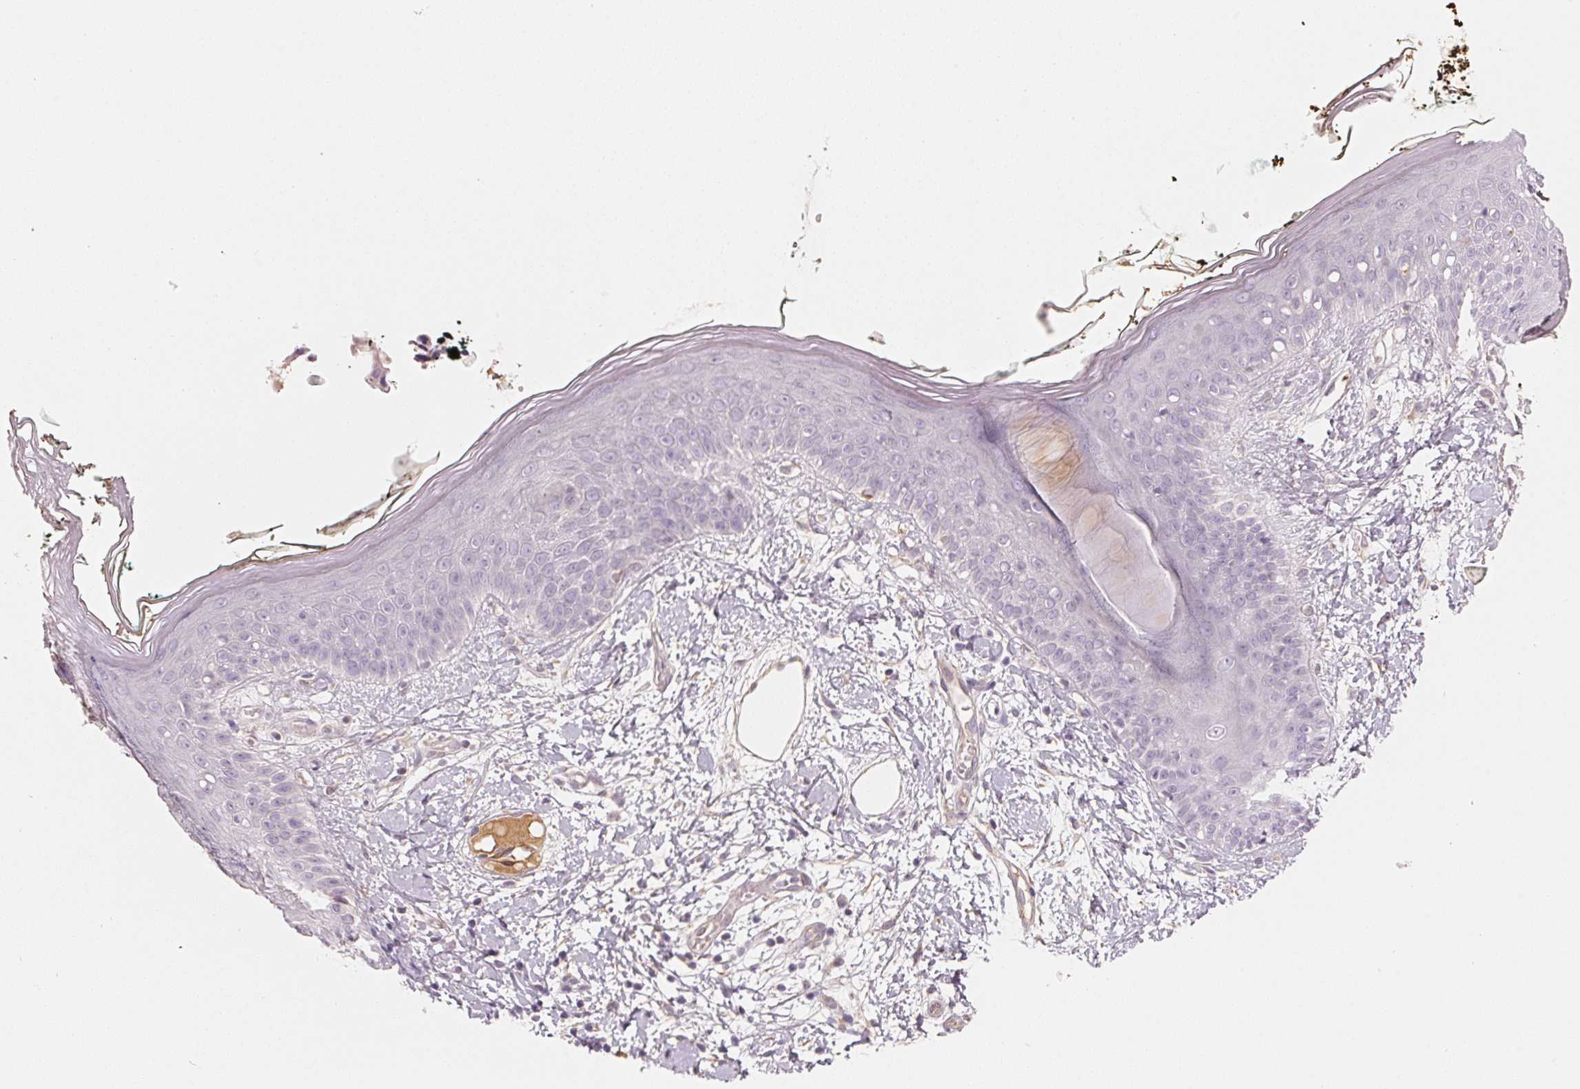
{"staining": {"intensity": "negative", "quantity": "none", "location": "none"}, "tissue": "skin", "cell_type": "Fibroblasts", "image_type": "normal", "snomed": [{"axis": "morphology", "description": "Normal tissue, NOS"}, {"axis": "topography", "description": "Skin"}], "caption": "High power microscopy photomicrograph of an immunohistochemistry histopathology image of normal skin, revealing no significant expression in fibroblasts. (Stains: DAB immunohistochemistry (IHC) with hematoxylin counter stain, Microscopy: brightfield microscopy at high magnification).", "gene": "CFHR2", "patient": {"sex": "female", "age": 34}}